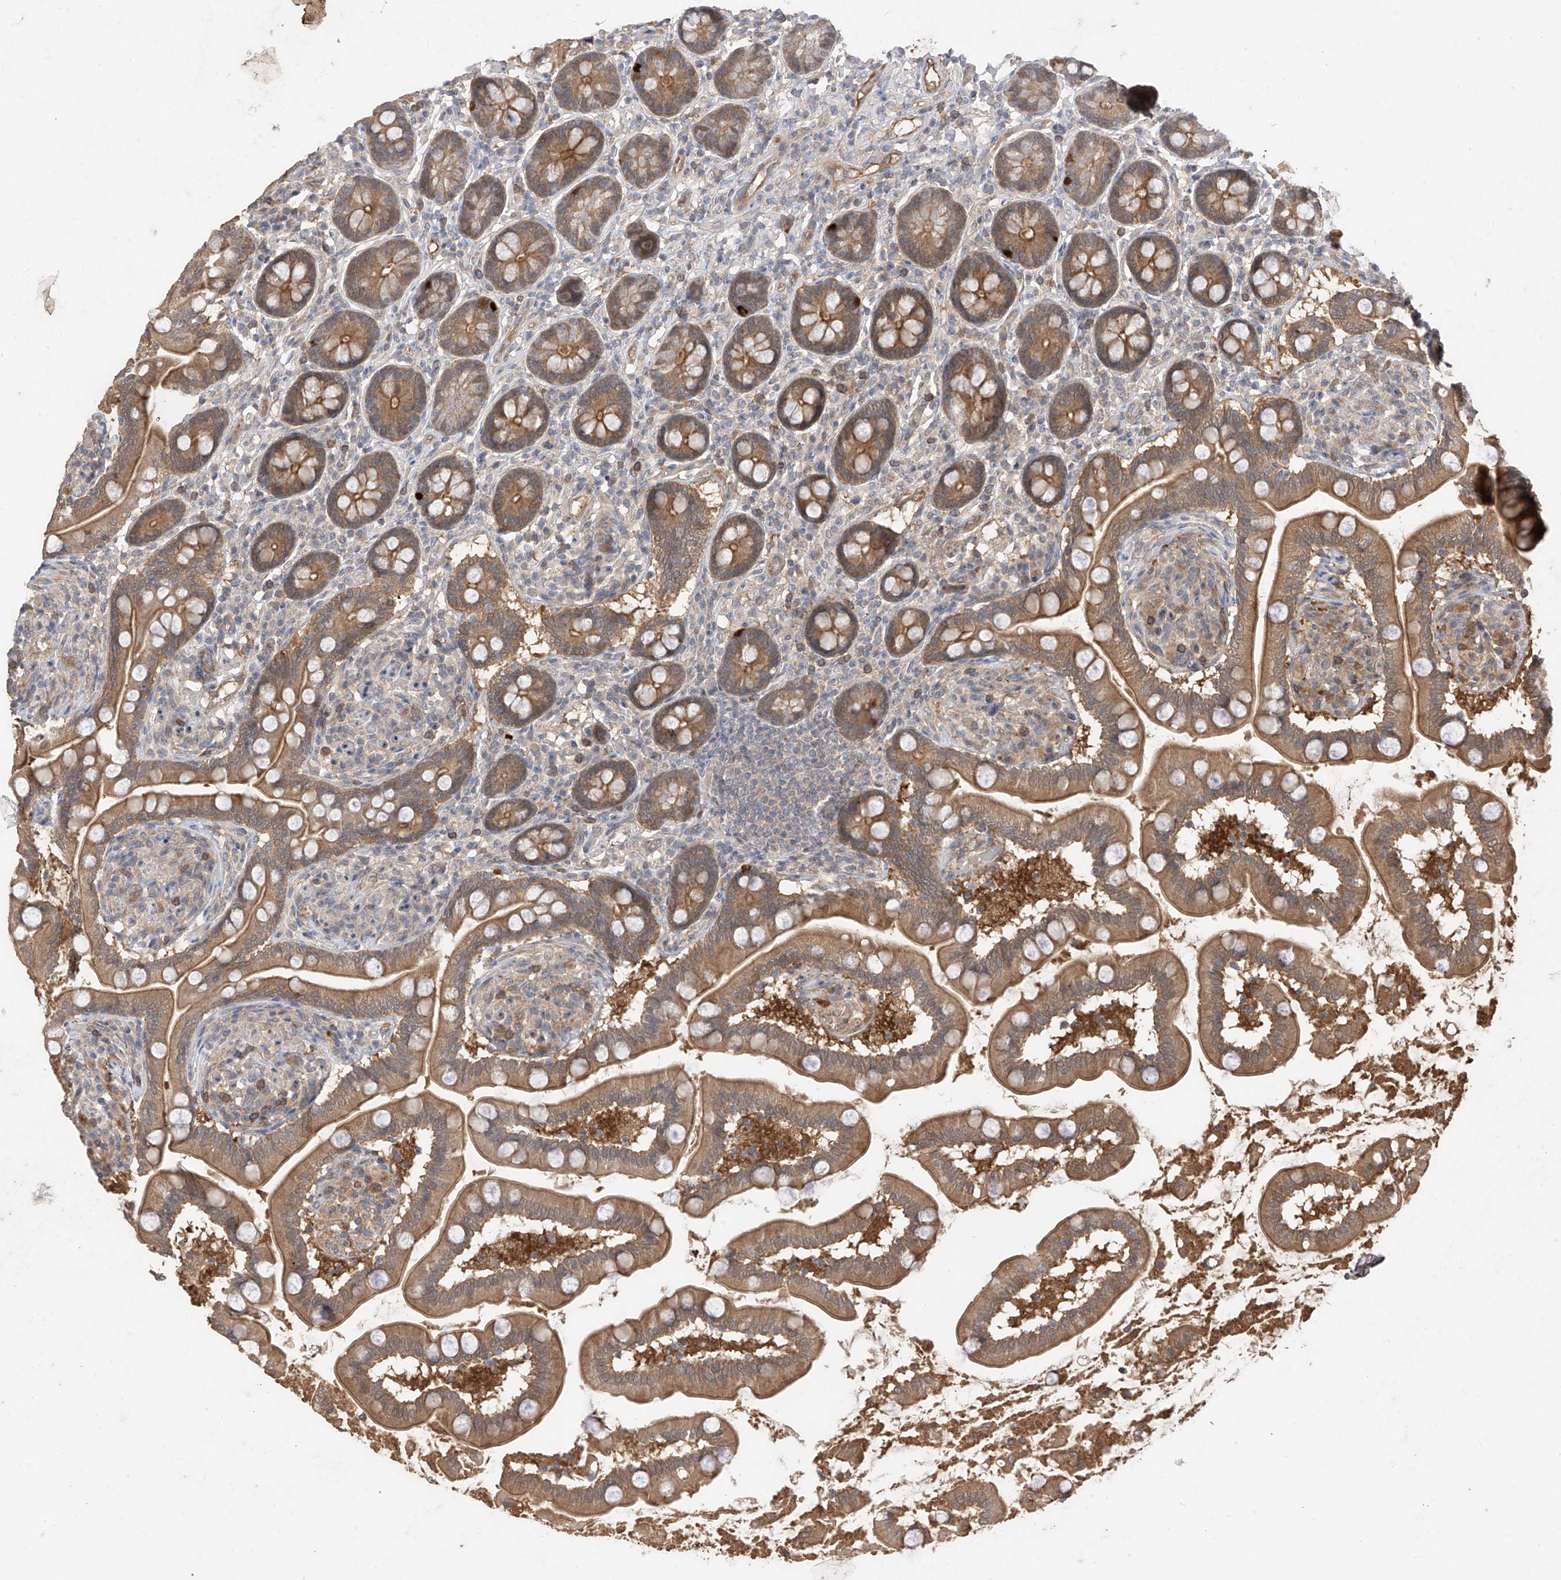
{"staining": {"intensity": "moderate", "quantity": ">75%", "location": "cytoplasmic/membranous"}, "tissue": "small intestine", "cell_type": "Glandular cells", "image_type": "normal", "snomed": [{"axis": "morphology", "description": "Normal tissue, NOS"}, {"axis": "topography", "description": "Small intestine"}], "caption": "Immunohistochemical staining of unremarkable small intestine reveals moderate cytoplasmic/membranous protein positivity in approximately >75% of glandular cells. (DAB = brown stain, brightfield microscopy at high magnification).", "gene": "CACNA2D4", "patient": {"sex": "female", "age": 64}}